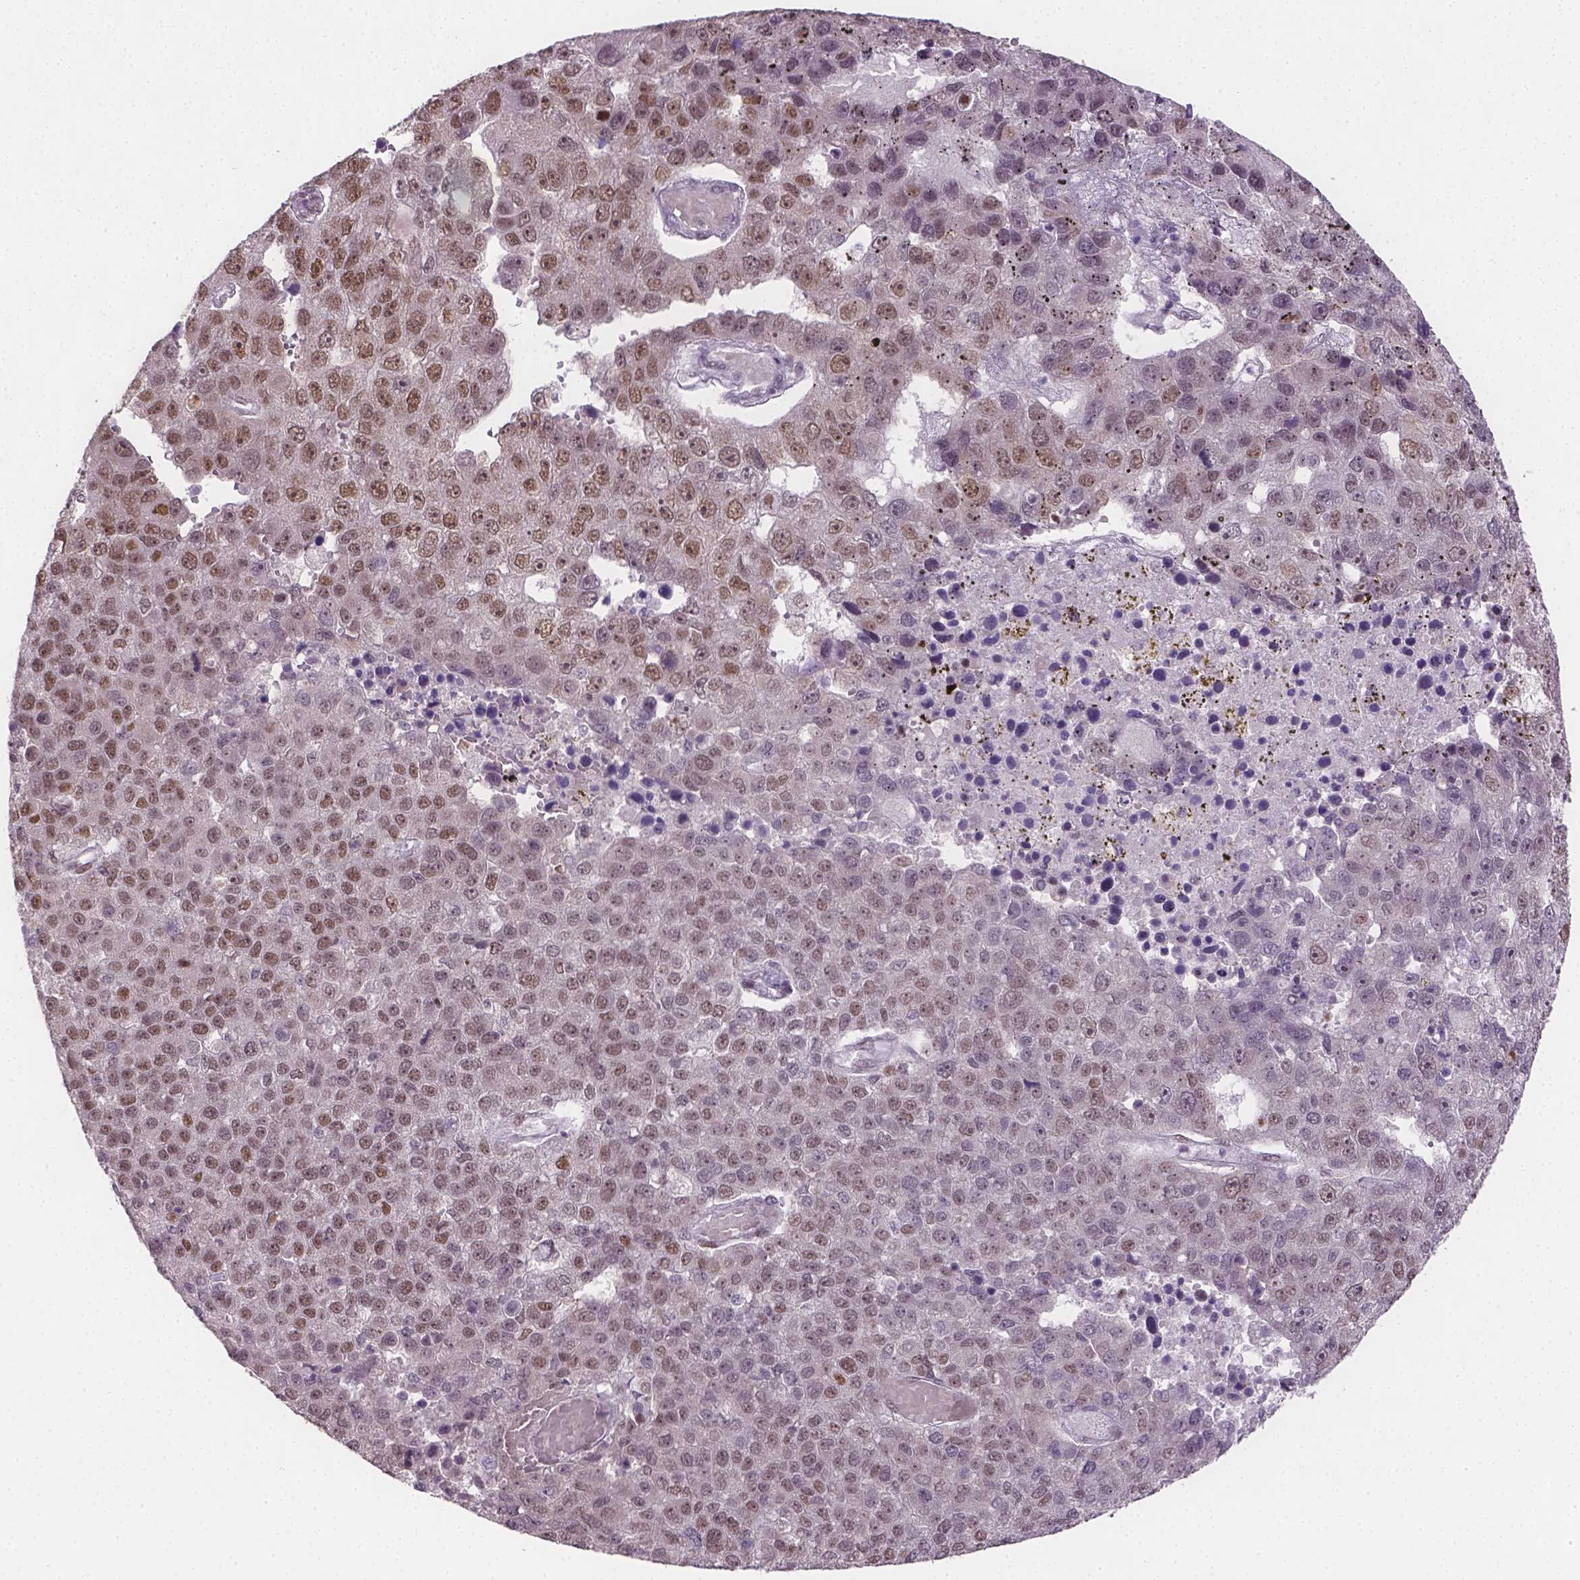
{"staining": {"intensity": "strong", "quantity": "25%-75%", "location": "nuclear"}, "tissue": "pancreatic cancer", "cell_type": "Tumor cells", "image_type": "cancer", "snomed": [{"axis": "morphology", "description": "Adenocarcinoma, NOS"}, {"axis": "topography", "description": "Pancreas"}], "caption": "Pancreatic adenocarcinoma was stained to show a protein in brown. There is high levels of strong nuclear staining in about 25%-75% of tumor cells.", "gene": "FANCE", "patient": {"sex": "female", "age": 61}}